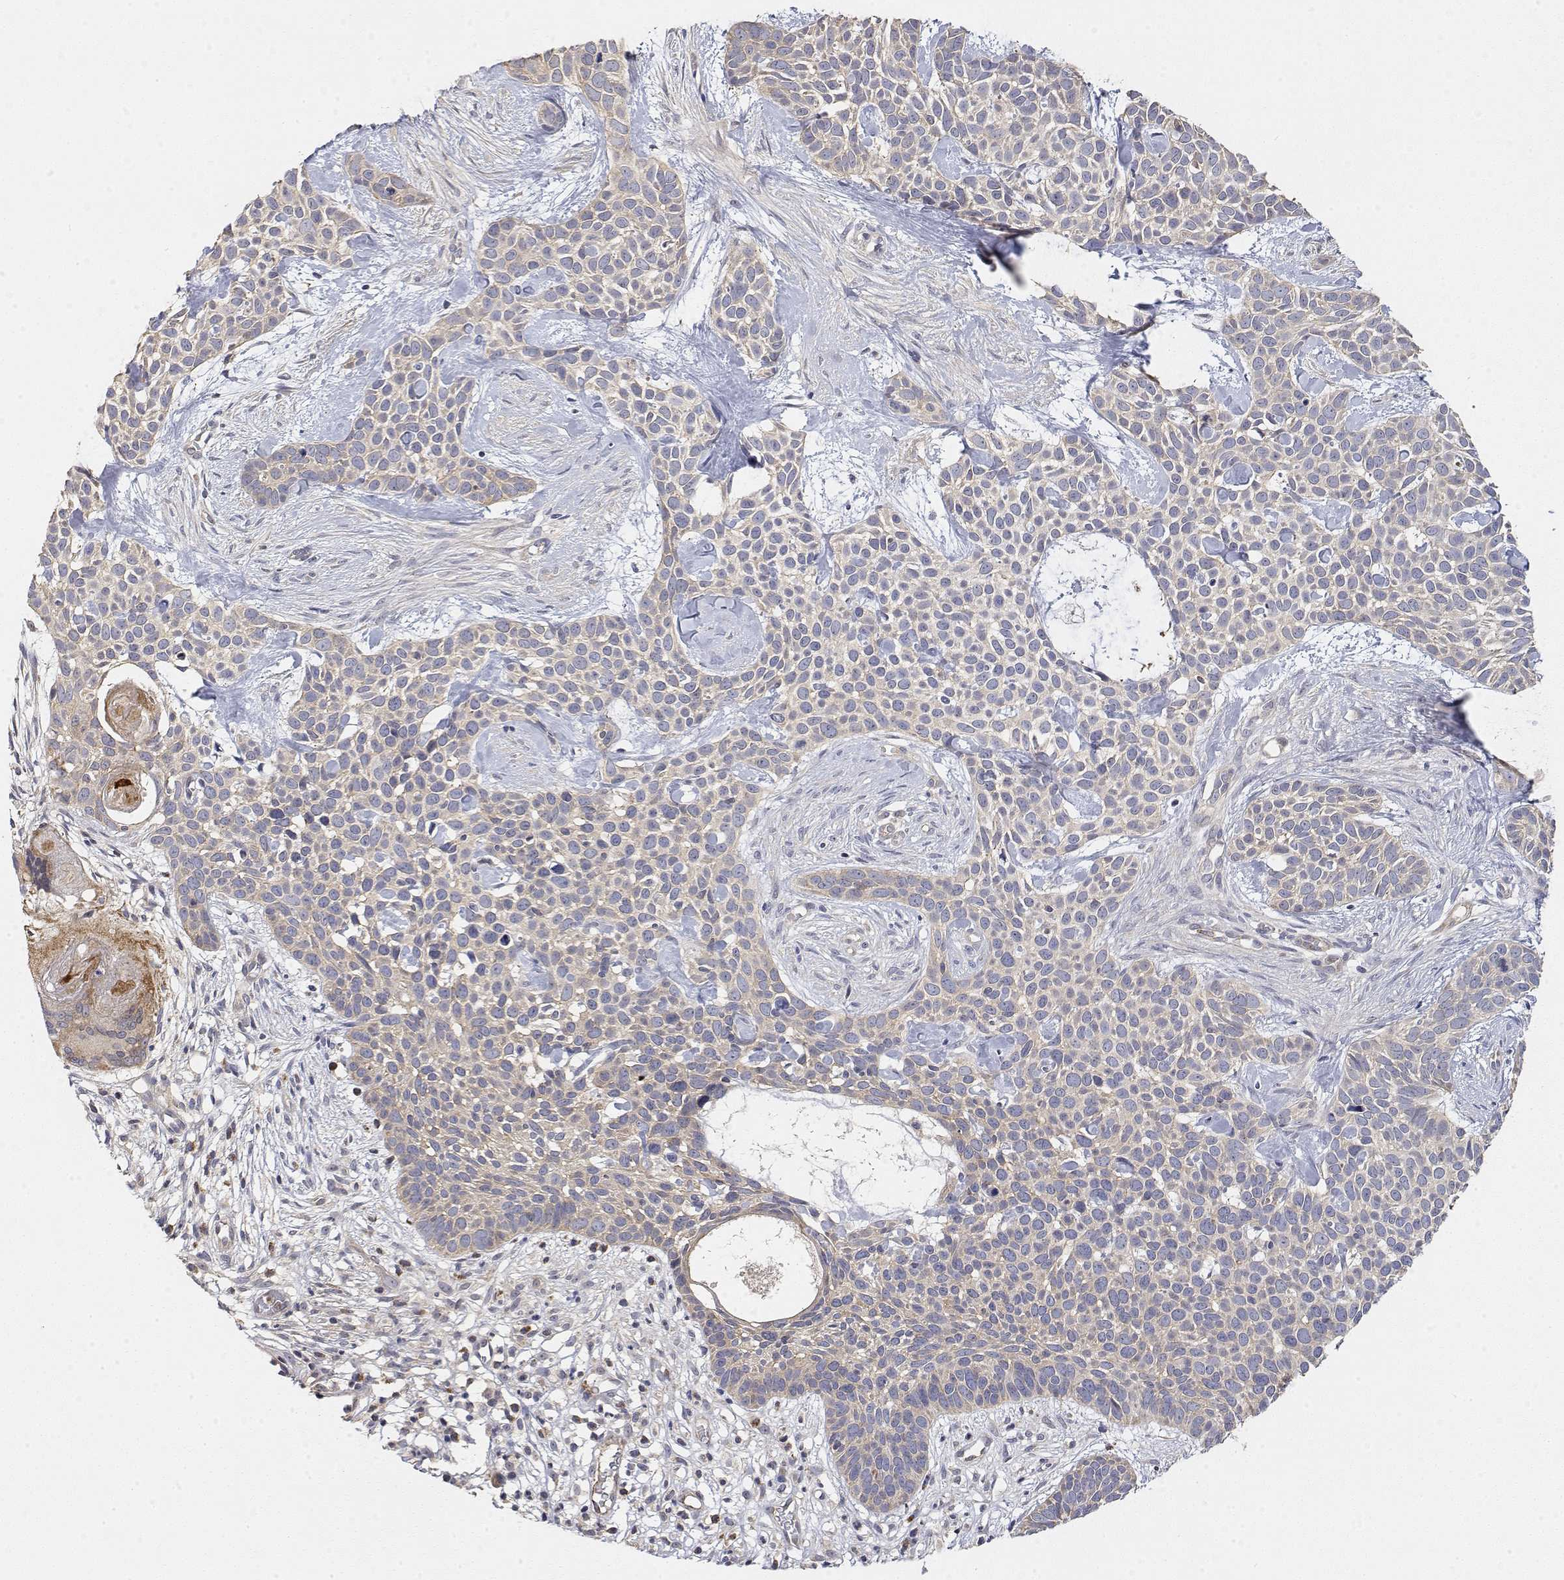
{"staining": {"intensity": "negative", "quantity": "none", "location": "none"}, "tissue": "skin cancer", "cell_type": "Tumor cells", "image_type": "cancer", "snomed": [{"axis": "morphology", "description": "Basal cell carcinoma"}, {"axis": "topography", "description": "Skin"}], "caption": "High magnification brightfield microscopy of skin basal cell carcinoma stained with DAB (brown) and counterstained with hematoxylin (blue): tumor cells show no significant expression. (Brightfield microscopy of DAB immunohistochemistry at high magnification).", "gene": "LONRF3", "patient": {"sex": "male", "age": 69}}